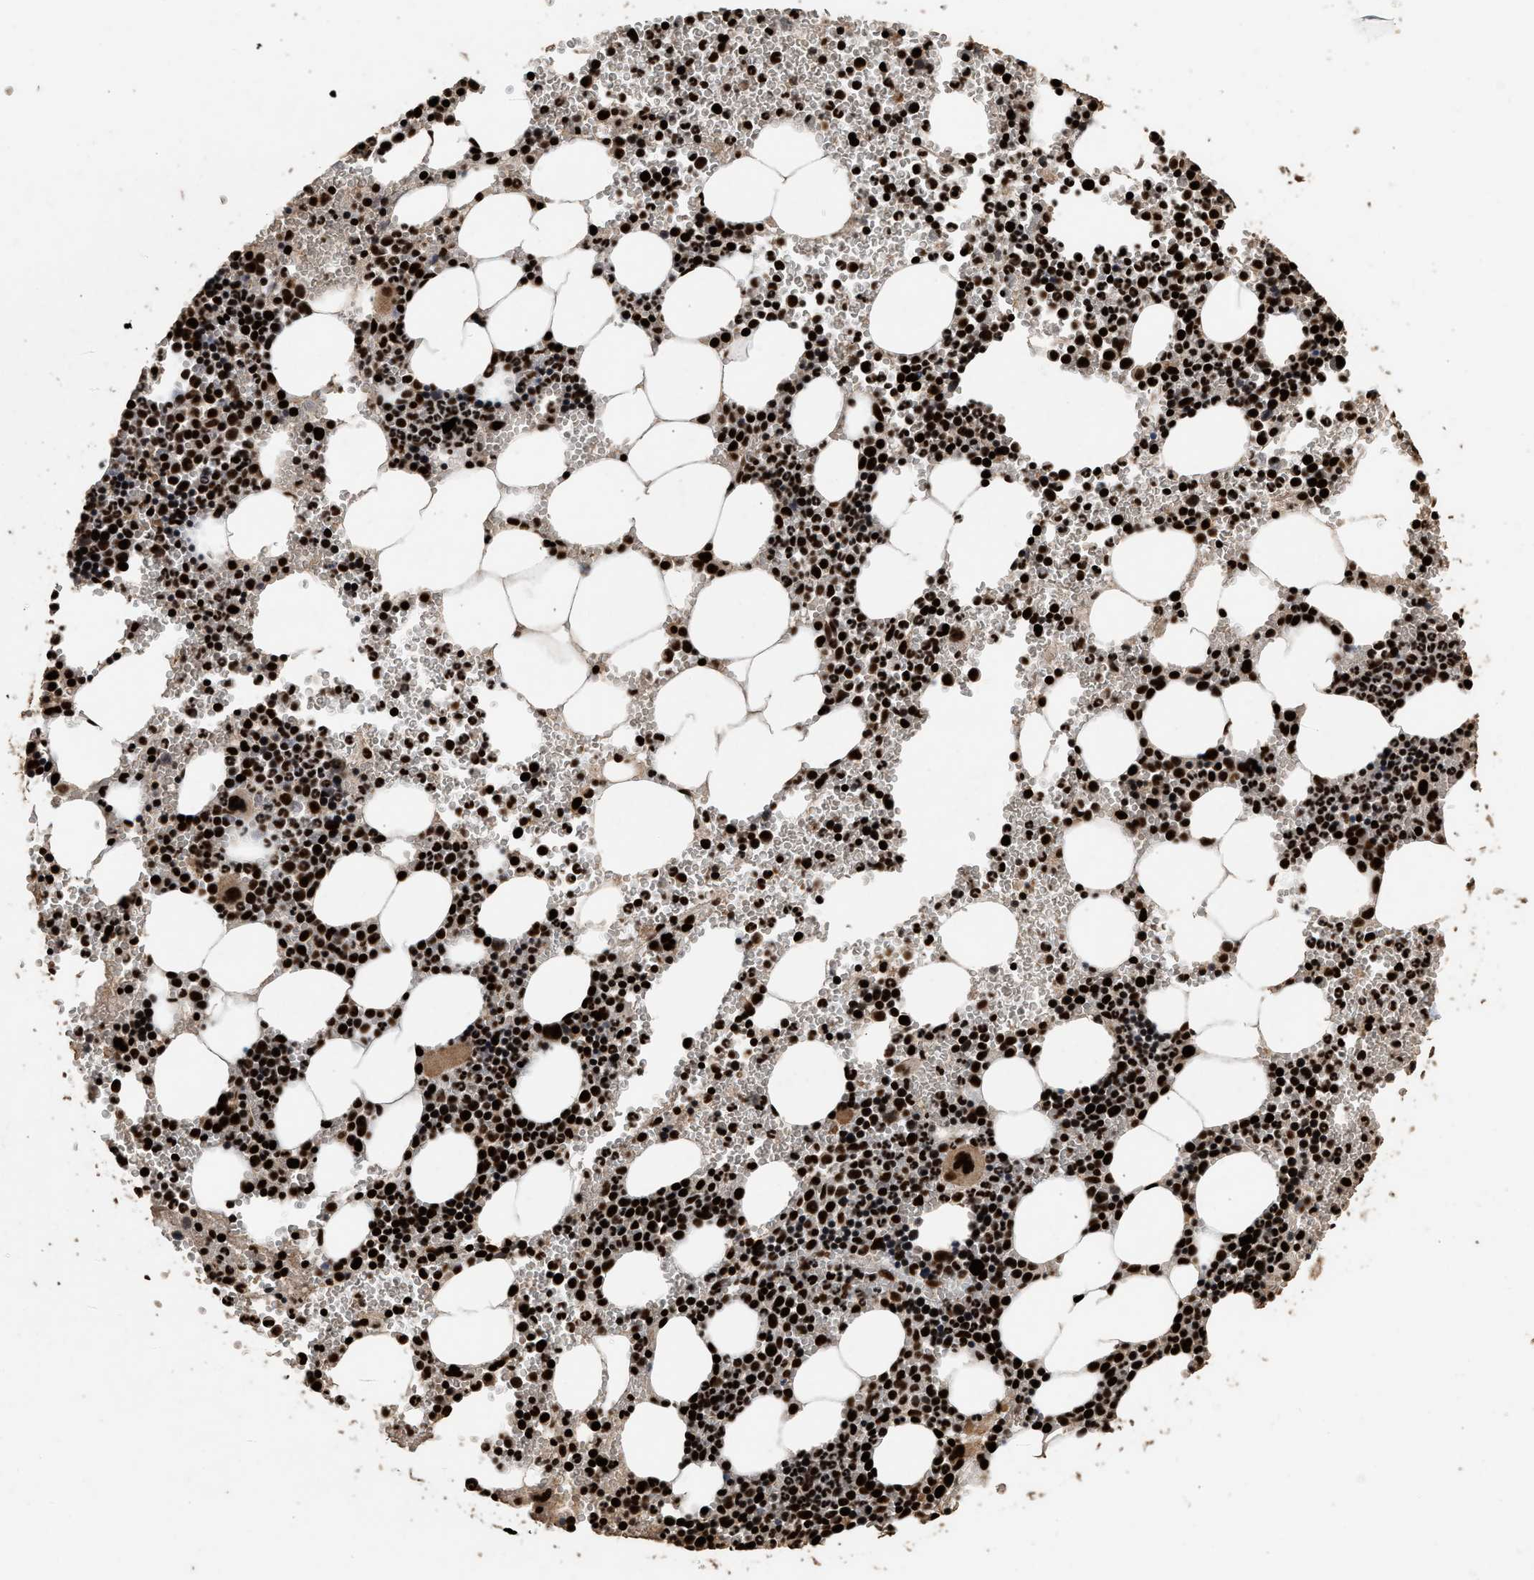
{"staining": {"intensity": "strong", "quantity": ">75%", "location": "nuclear"}, "tissue": "bone marrow", "cell_type": "Hematopoietic cells", "image_type": "normal", "snomed": [{"axis": "morphology", "description": "Normal tissue, NOS"}, {"axis": "morphology", "description": "Inflammation, NOS"}, {"axis": "topography", "description": "Bone marrow"}], "caption": "IHC micrograph of normal bone marrow: human bone marrow stained using immunohistochemistry (IHC) exhibits high levels of strong protein expression localized specifically in the nuclear of hematopoietic cells, appearing as a nuclear brown color.", "gene": "PPP4R3B", "patient": {"sex": "male", "age": 22}}